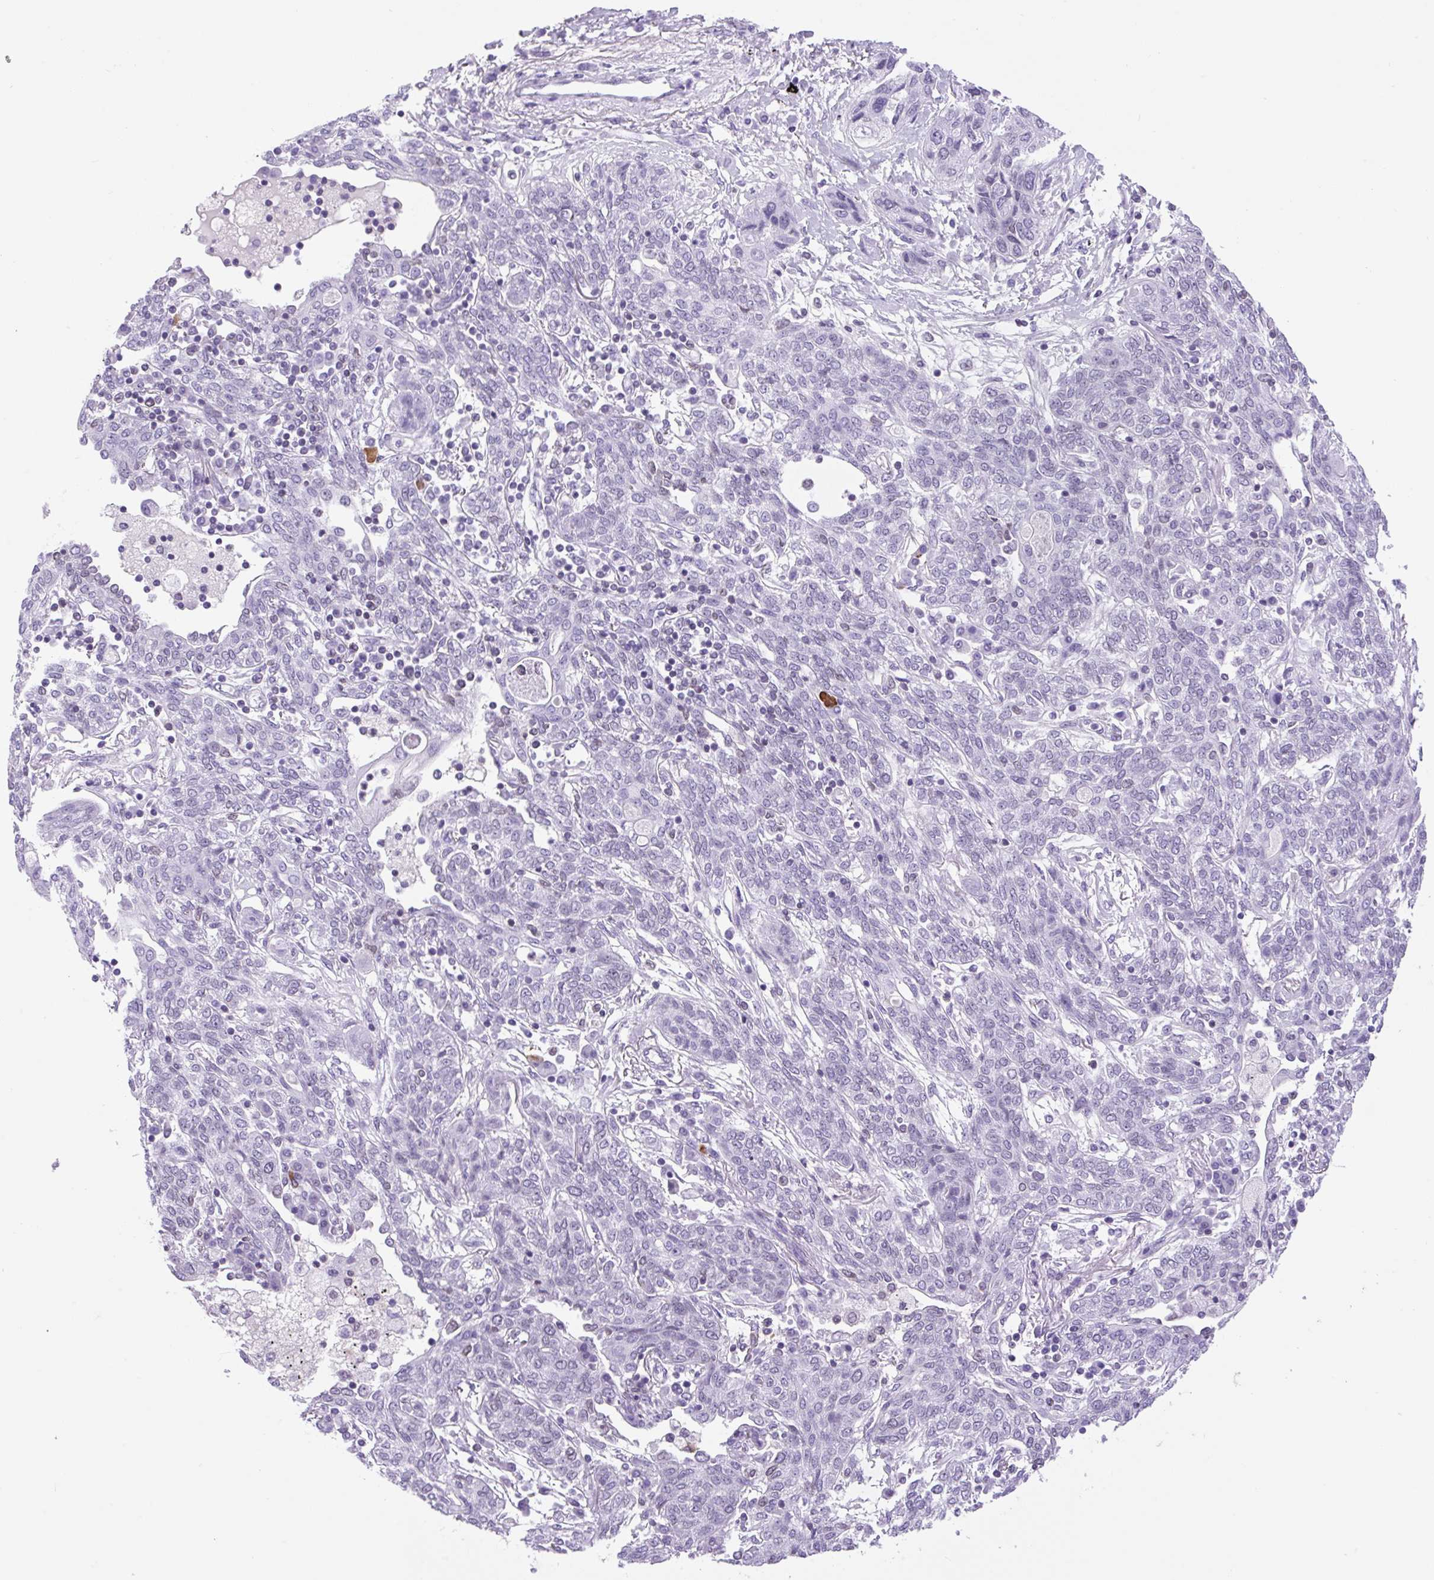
{"staining": {"intensity": "negative", "quantity": "none", "location": "none"}, "tissue": "lung cancer", "cell_type": "Tumor cells", "image_type": "cancer", "snomed": [{"axis": "morphology", "description": "Squamous cell carcinoma, NOS"}, {"axis": "topography", "description": "Lung"}], "caption": "Tumor cells are negative for protein expression in human lung cancer. (Brightfield microscopy of DAB immunohistochemistry at high magnification).", "gene": "VPREB1", "patient": {"sex": "female", "age": 70}}